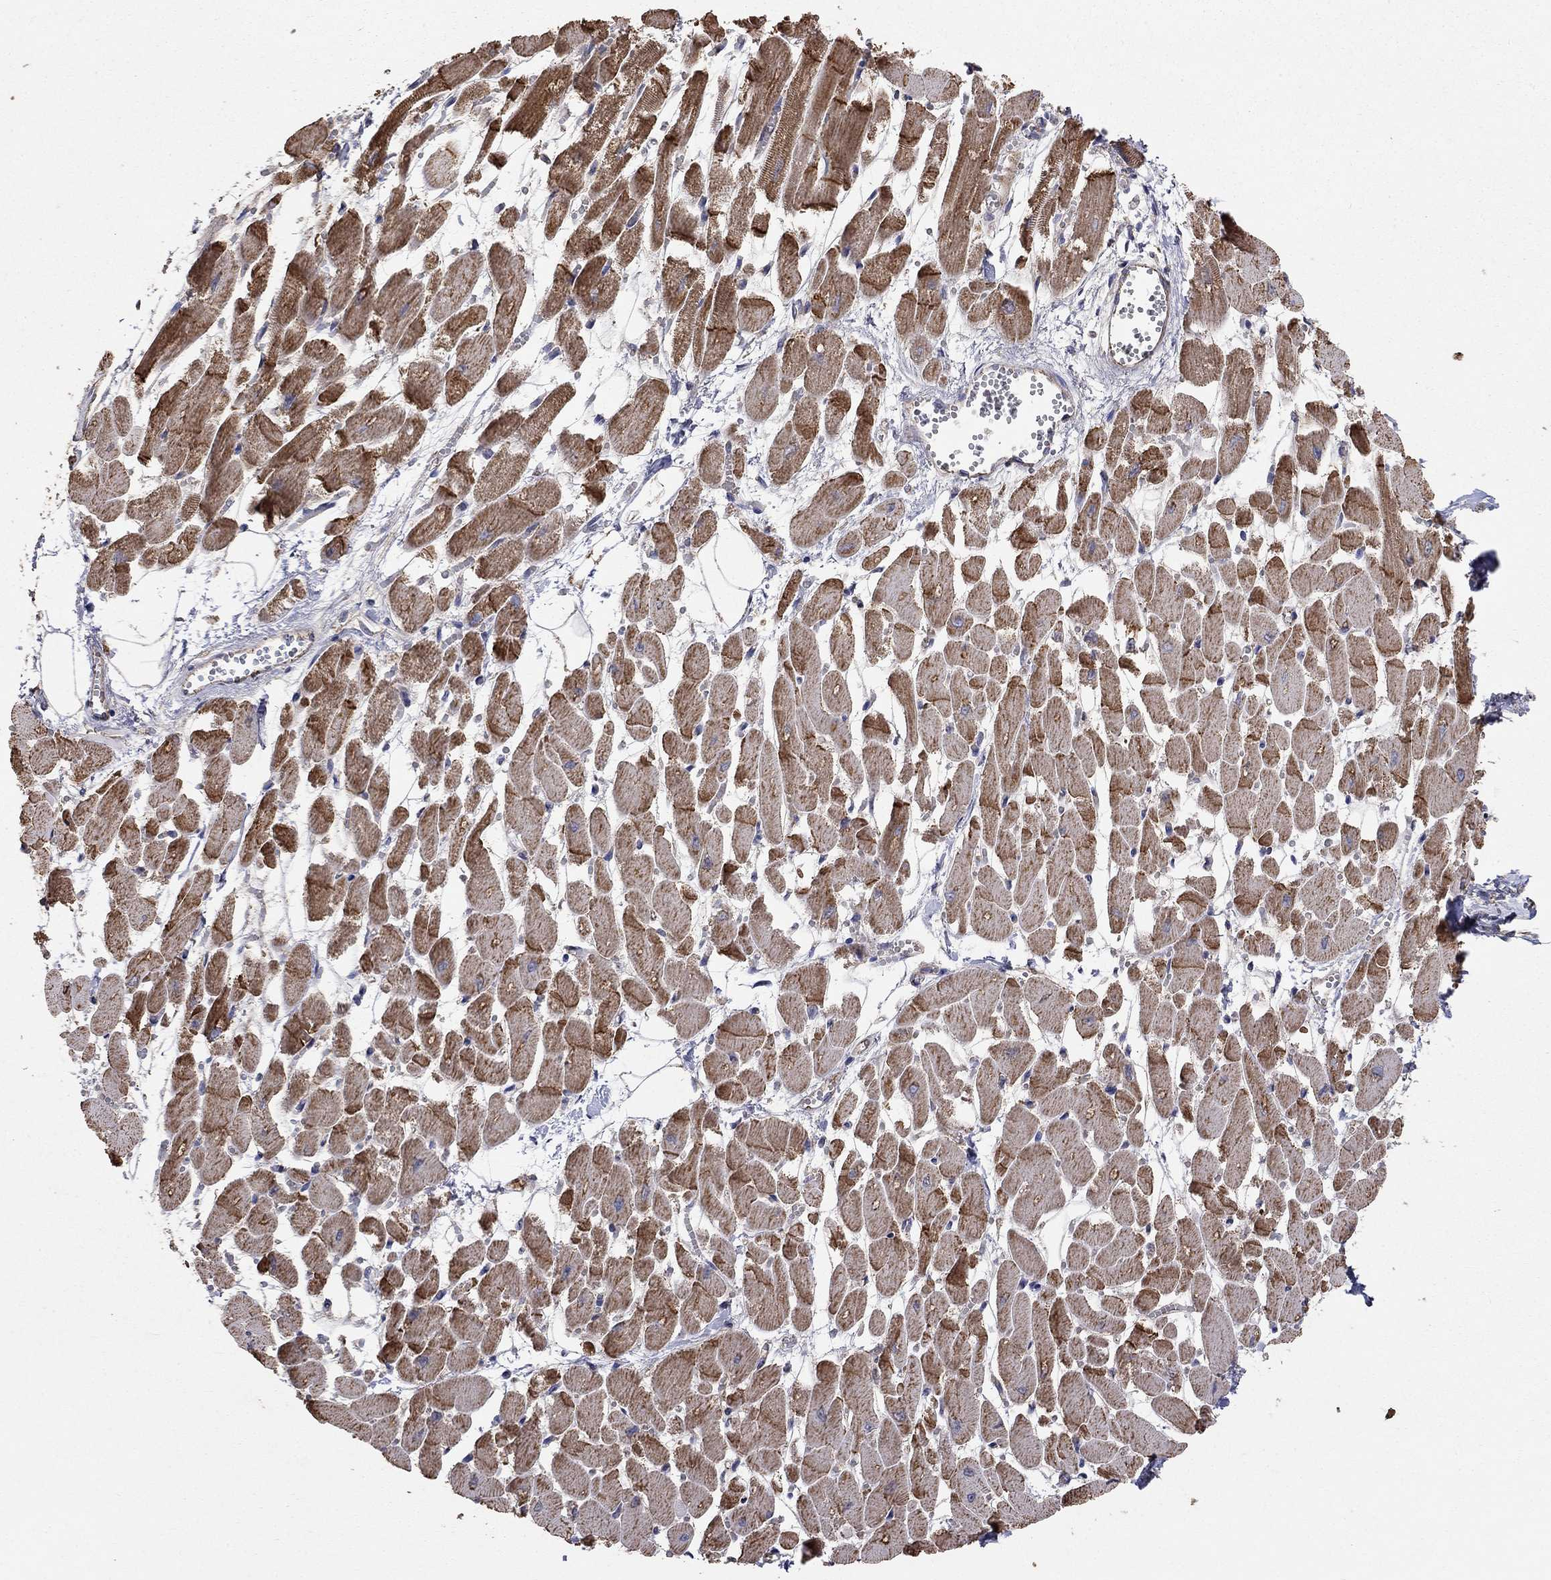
{"staining": {"intensity": "strong", "quantity": "25%-75%", "location": "cytoplasmic/membranous"}, "tissue": "heart muscle", "cell_type": "Cardiomyocytes", "image_type": "normal", "snomed": [{"axis": "morphology", "description": "Normal tissue, NOS"}, {"axis": "topography", "description": "Heart"}], "caption": "A brown stain labels strong cytoplasmic/membranous expression of a protein in cardiomyocytes of benign heart muscle. The protein is shown in brown color, while the nuclei are stained blue.", "gene": "ANKRA2", "patient": {"sex": "female", "age": 52}}